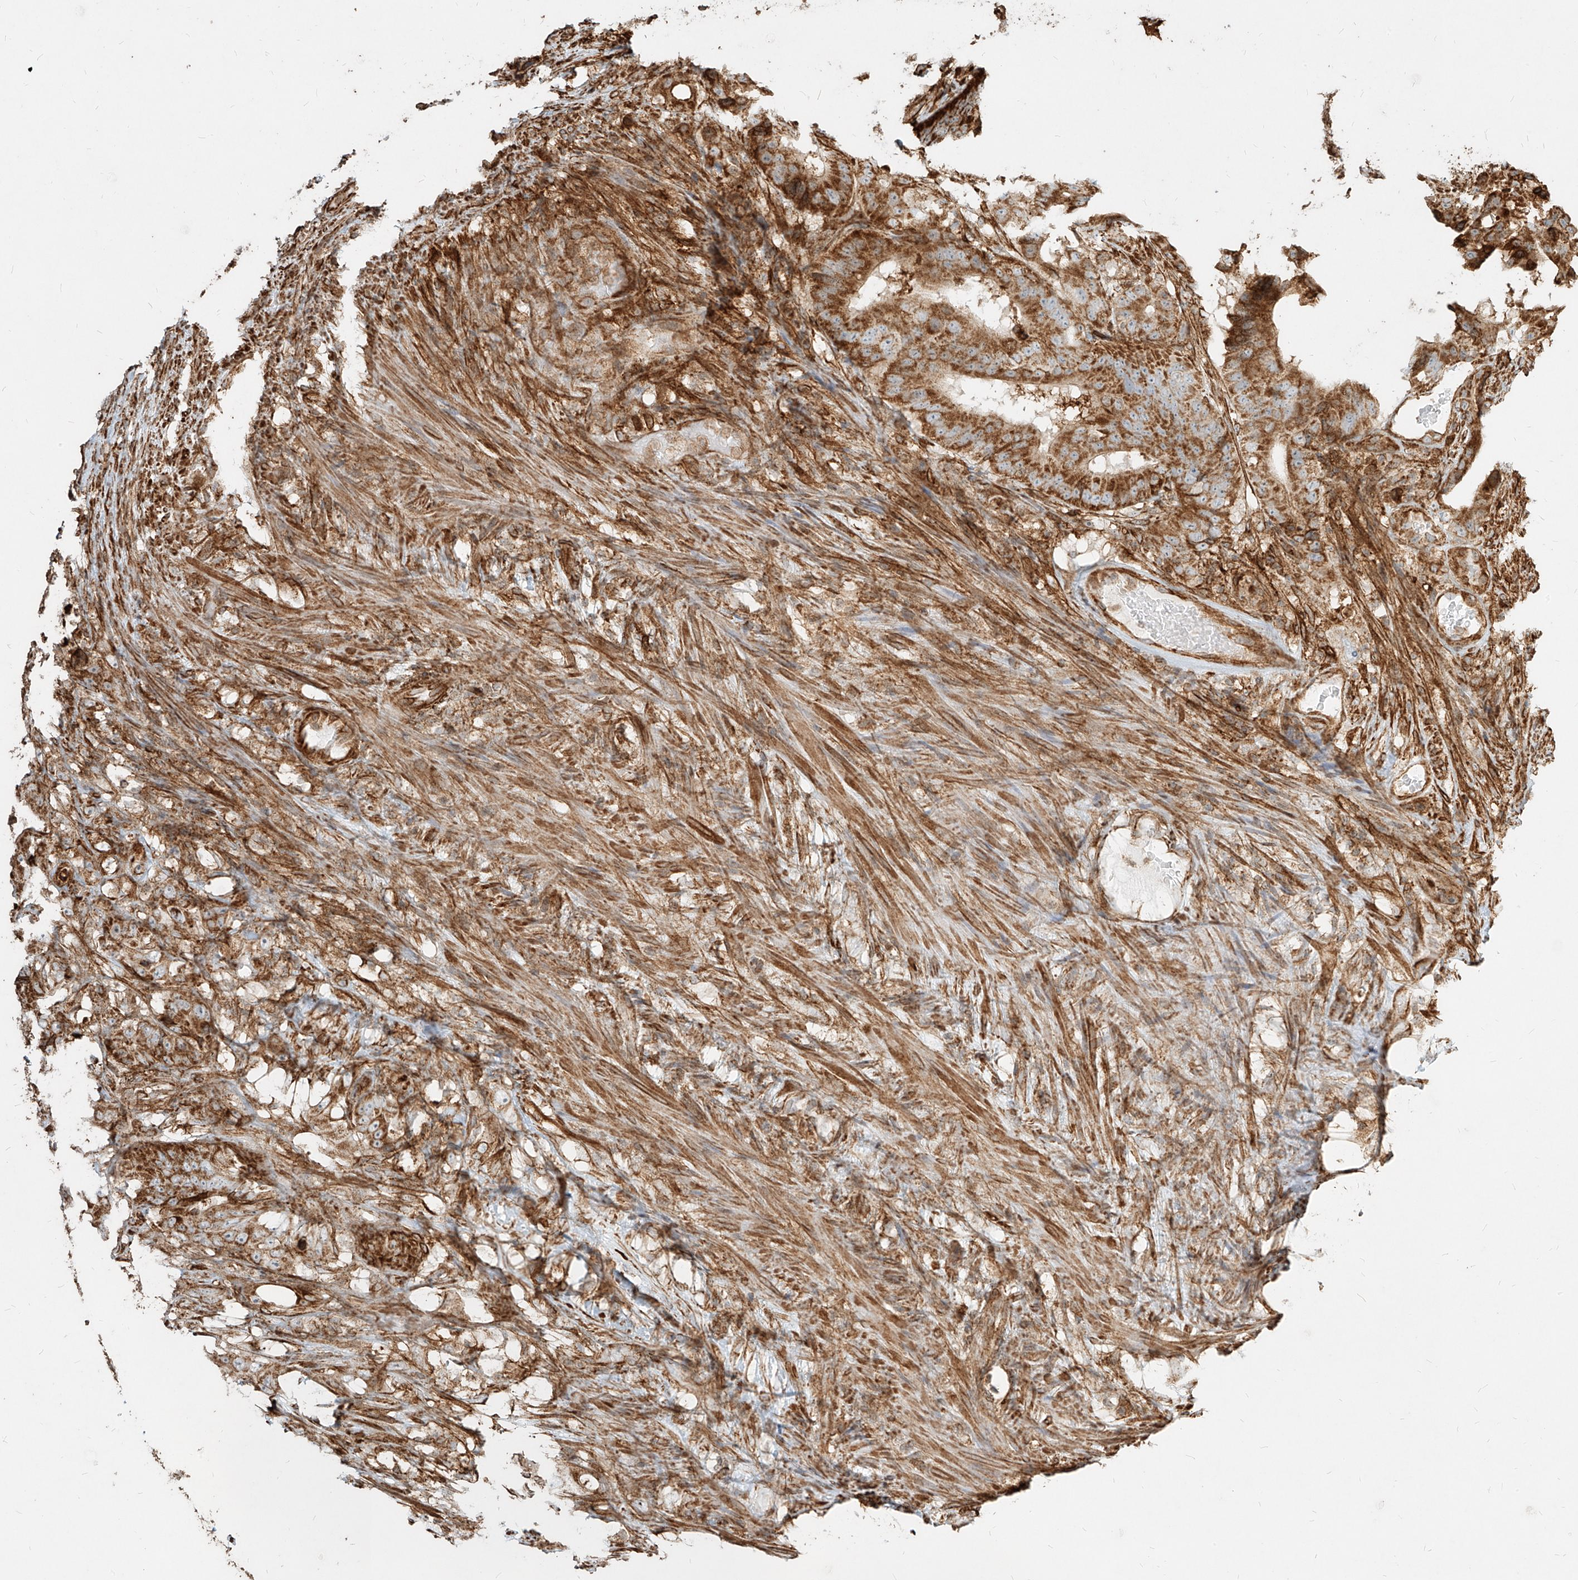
{"staining": {"intensity": "moderate", "quantity": ">75%", "location": "cytoplasmic/membranous"}, "tissue": "colorectal cancer", "cell_type": "Tumor cells", "image_type": "cancer", "snomed": [{"axis": "morphology", "description": "Adenocarcinoma, NOS"}, {"axis": "topography", "description": "Colon"}], "caption": "Colorectal cancer tissue exhibits moderate cytoplasmic/membranous staining in about >75% of tumor cells", "gene": "MTX2", "patient": {"sex": "male", "age": 83}}